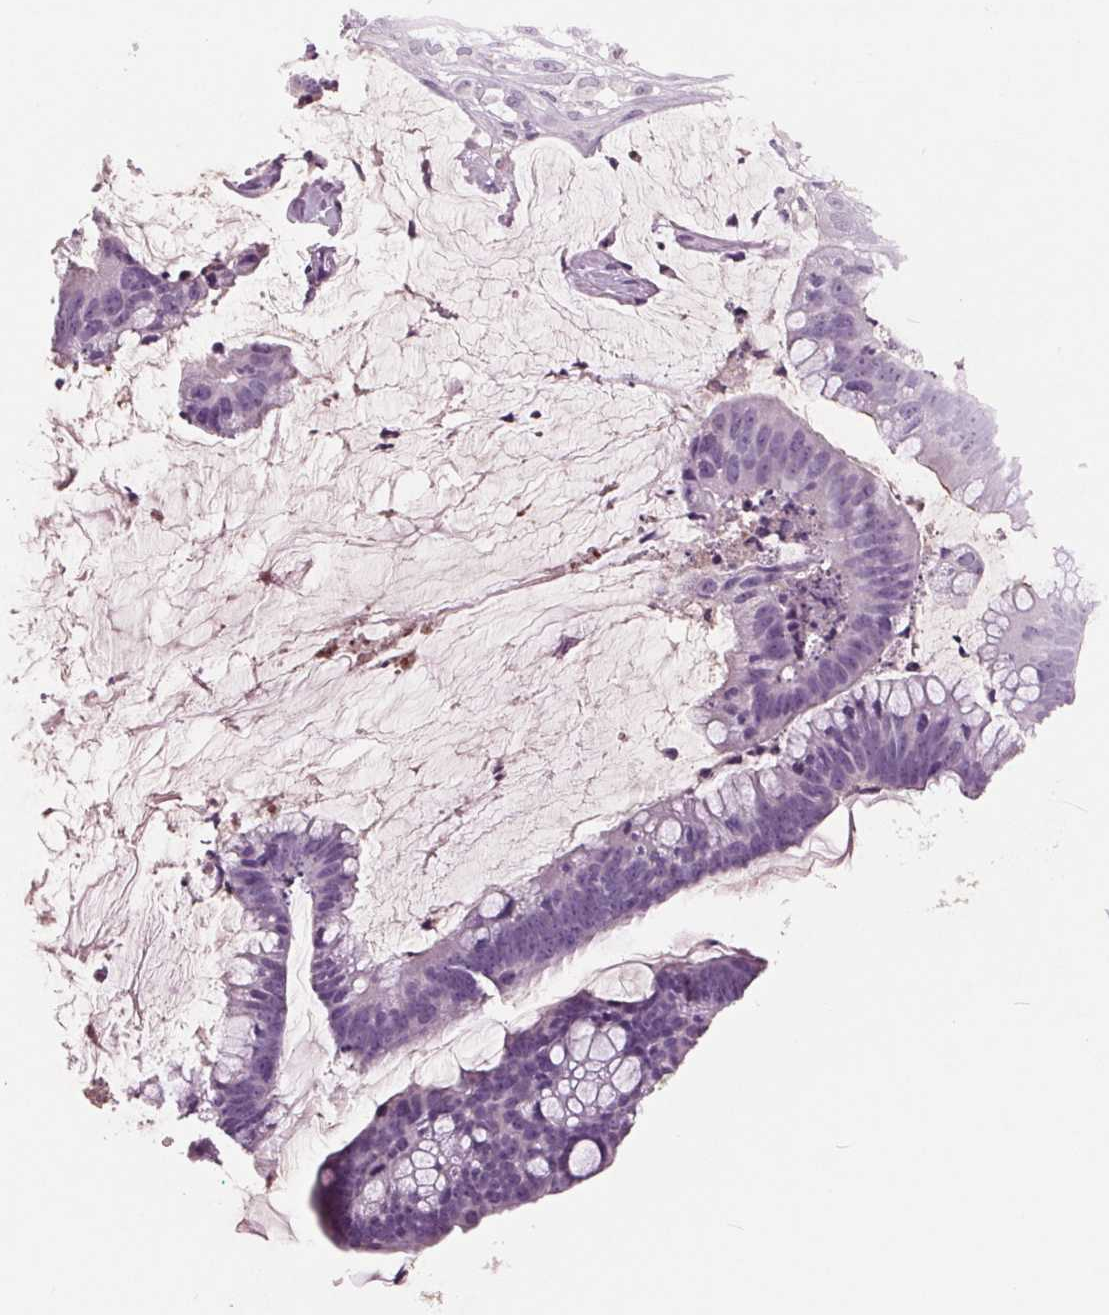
{"staining": {"intensity": "negative", "quantity": "none", "location": "none"}, "tissue": "colorectal cancer", "cell_type": "Tumor cells", "image_type": "cancer", "snomed": [{"axis": "morphology", "description": "Adenocarcinoma, NOS"}, {"axis": "topography", "description": "Colon"}], "caption": "High power microscopy photomicrograph of an immunohistochemistry (IHC) micrograph of colorectal cancer, revealing no significant expression in tumor cells. (DAB (3,3'-diaminobenzidine) IHC with hematoxylin counter stain).", "gene": "C6", "patient": {"sex": "male", "age": 62}}